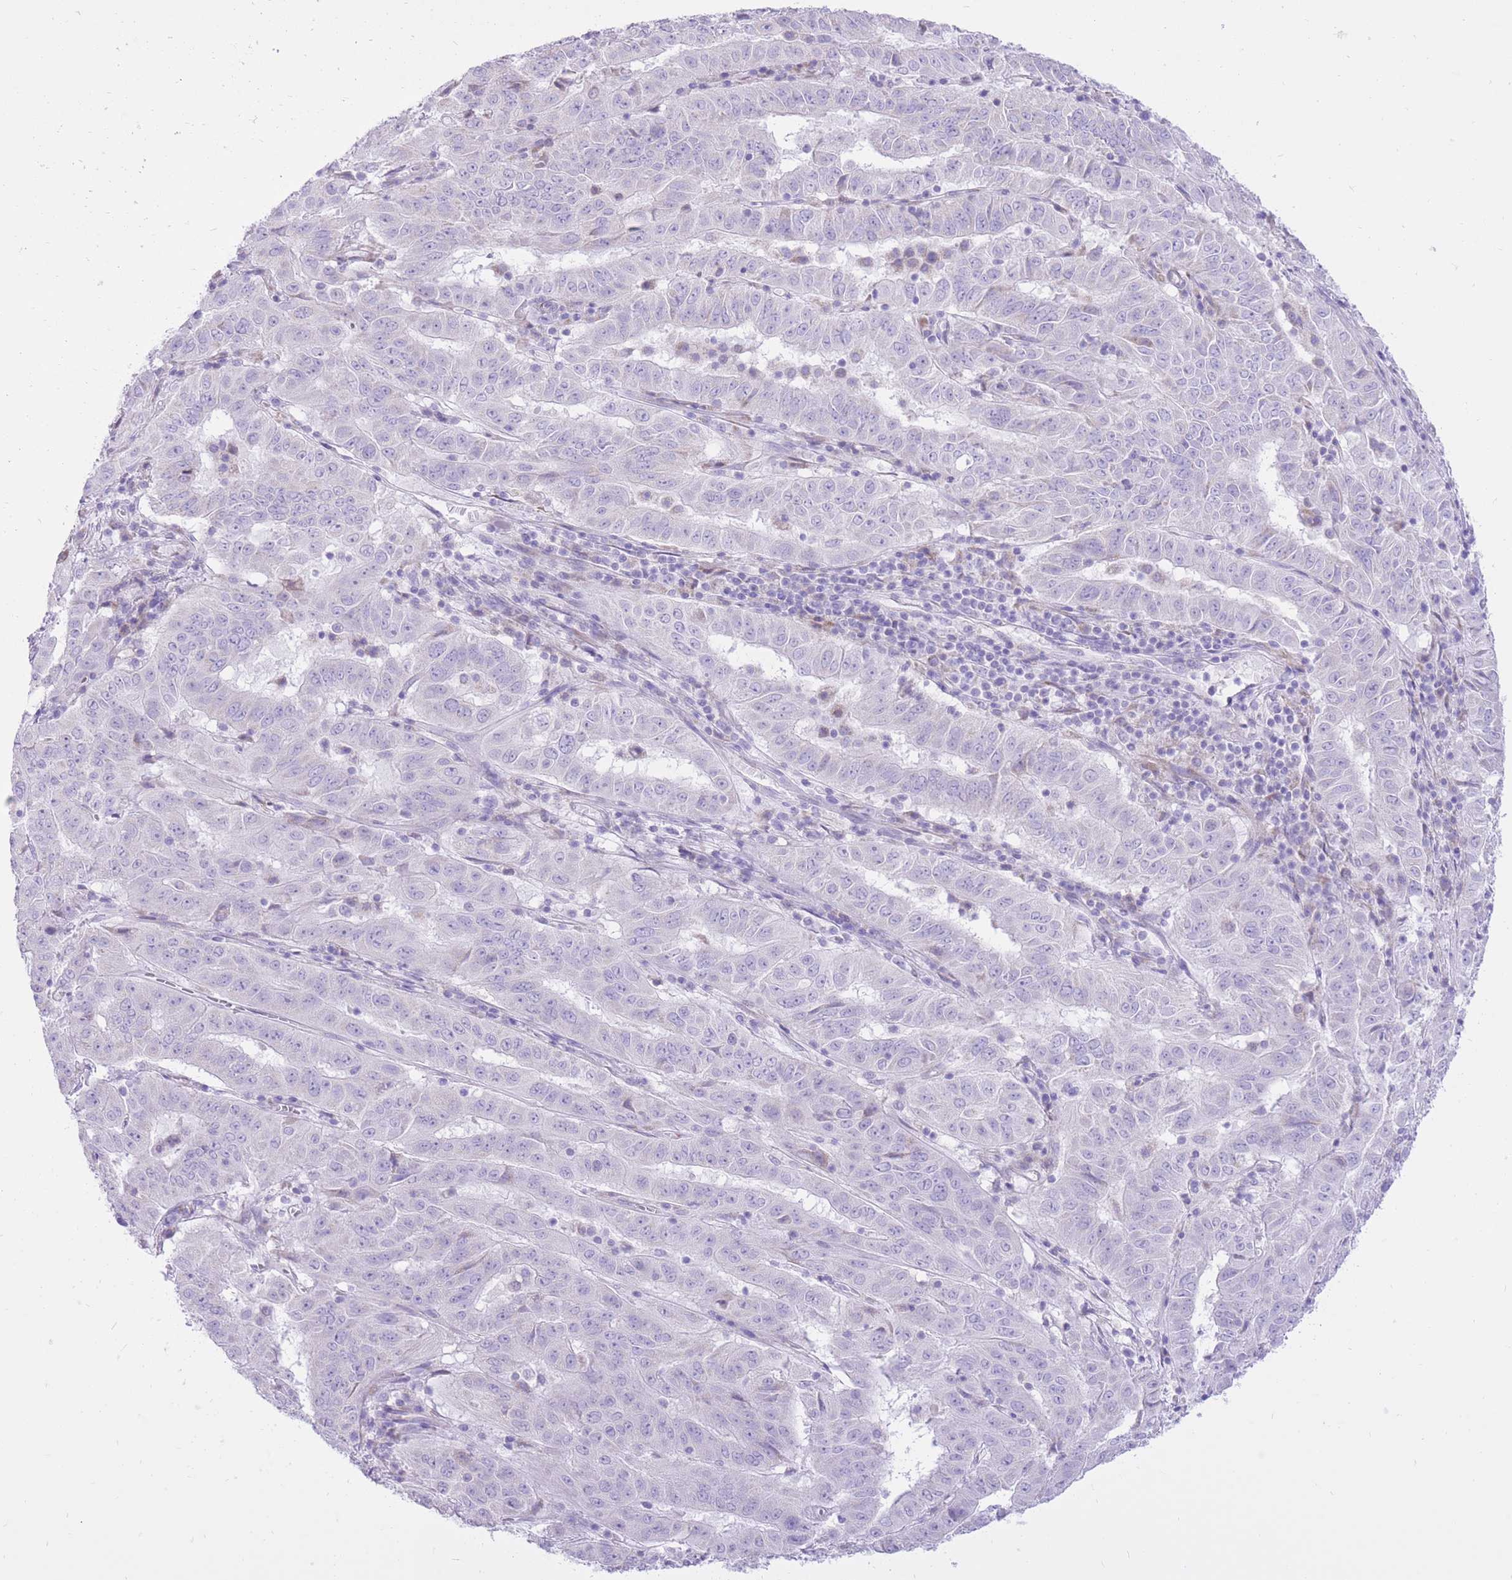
{"staining": {"intensity": "negative", "quantity": "none", "location": "none"}, "tissue": "pancreatic cancer", "cell_type": "Tumor cells", "image_type": "cancer", "snomed": [{"axis": "morphology", "description": "Adenocarcinoma, NOS"}, {"axis": "topography", "description": "Pancreas"}], "caption": "Pancreatic adenocarcinoma was stained to show a protein in brown. There is no significant positivity in tumor cells.", "gene": "SLC4A4", "patient": {"sex": "male", "age": 63}}